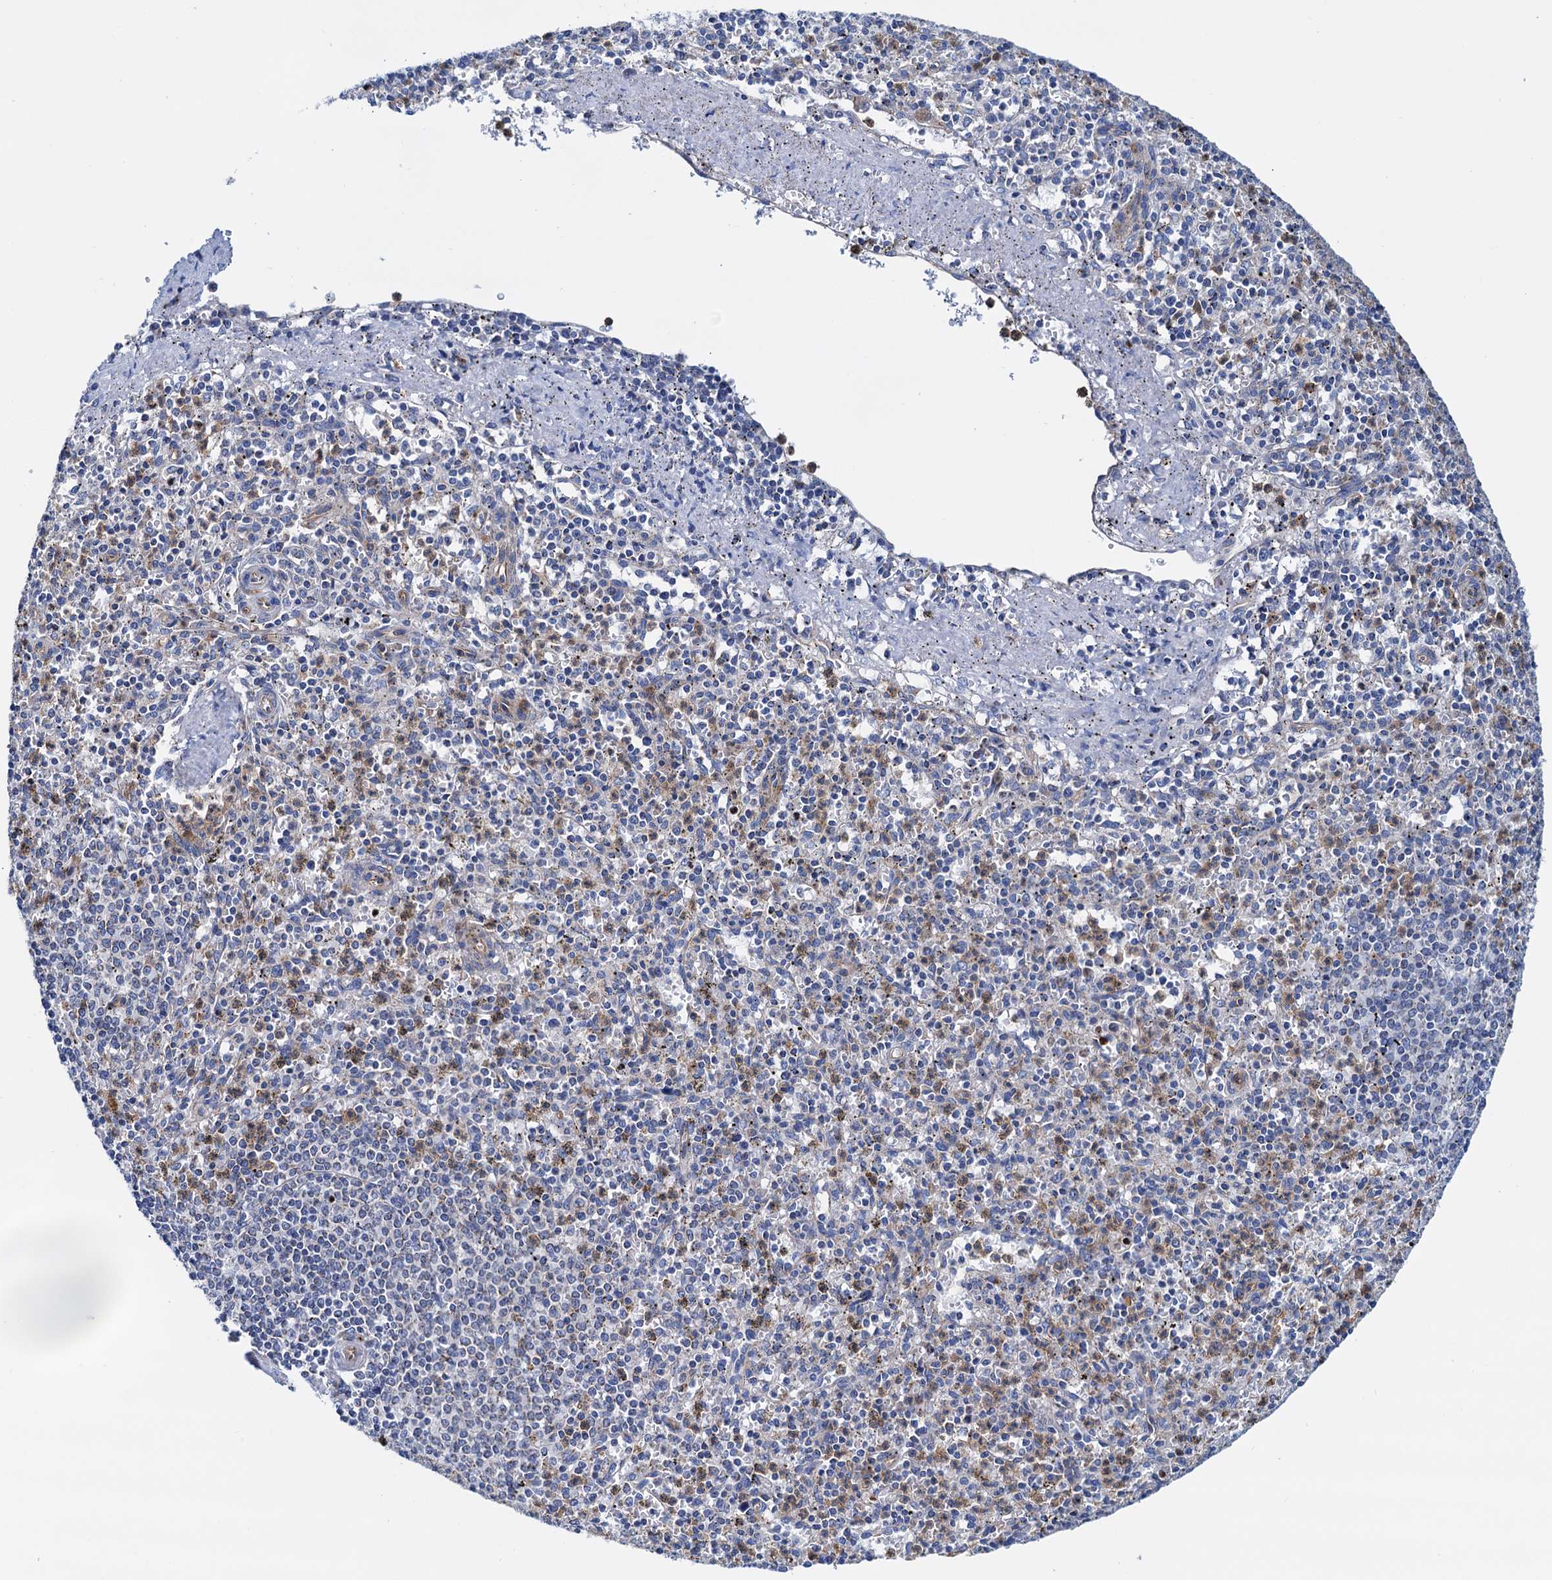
{"staining": {"intensity": "moderate", "quantity": "25%-75%", "location": "cytoplasmic/membranous"}, "tissue": "spleen", "cell_type": "Cells in red pulp", "image_type": "normal", "snomed": [{"axis": "morphology", "description": "Normal tissue, NOS"}, {"axis": "topography", "description": "Spleen"}], "caption": "Cells in red pulp display medium levels of moderate cytoplasmic/membranous positivity in about 25%-75% of cells in unremarkable spleen. (DAB (3,3'-diaminobenzidine) = brown stain, brightfield microscopy at high magnification).", "gene": "RASSF9", "patient": {"sex": "male", "age": 72}}